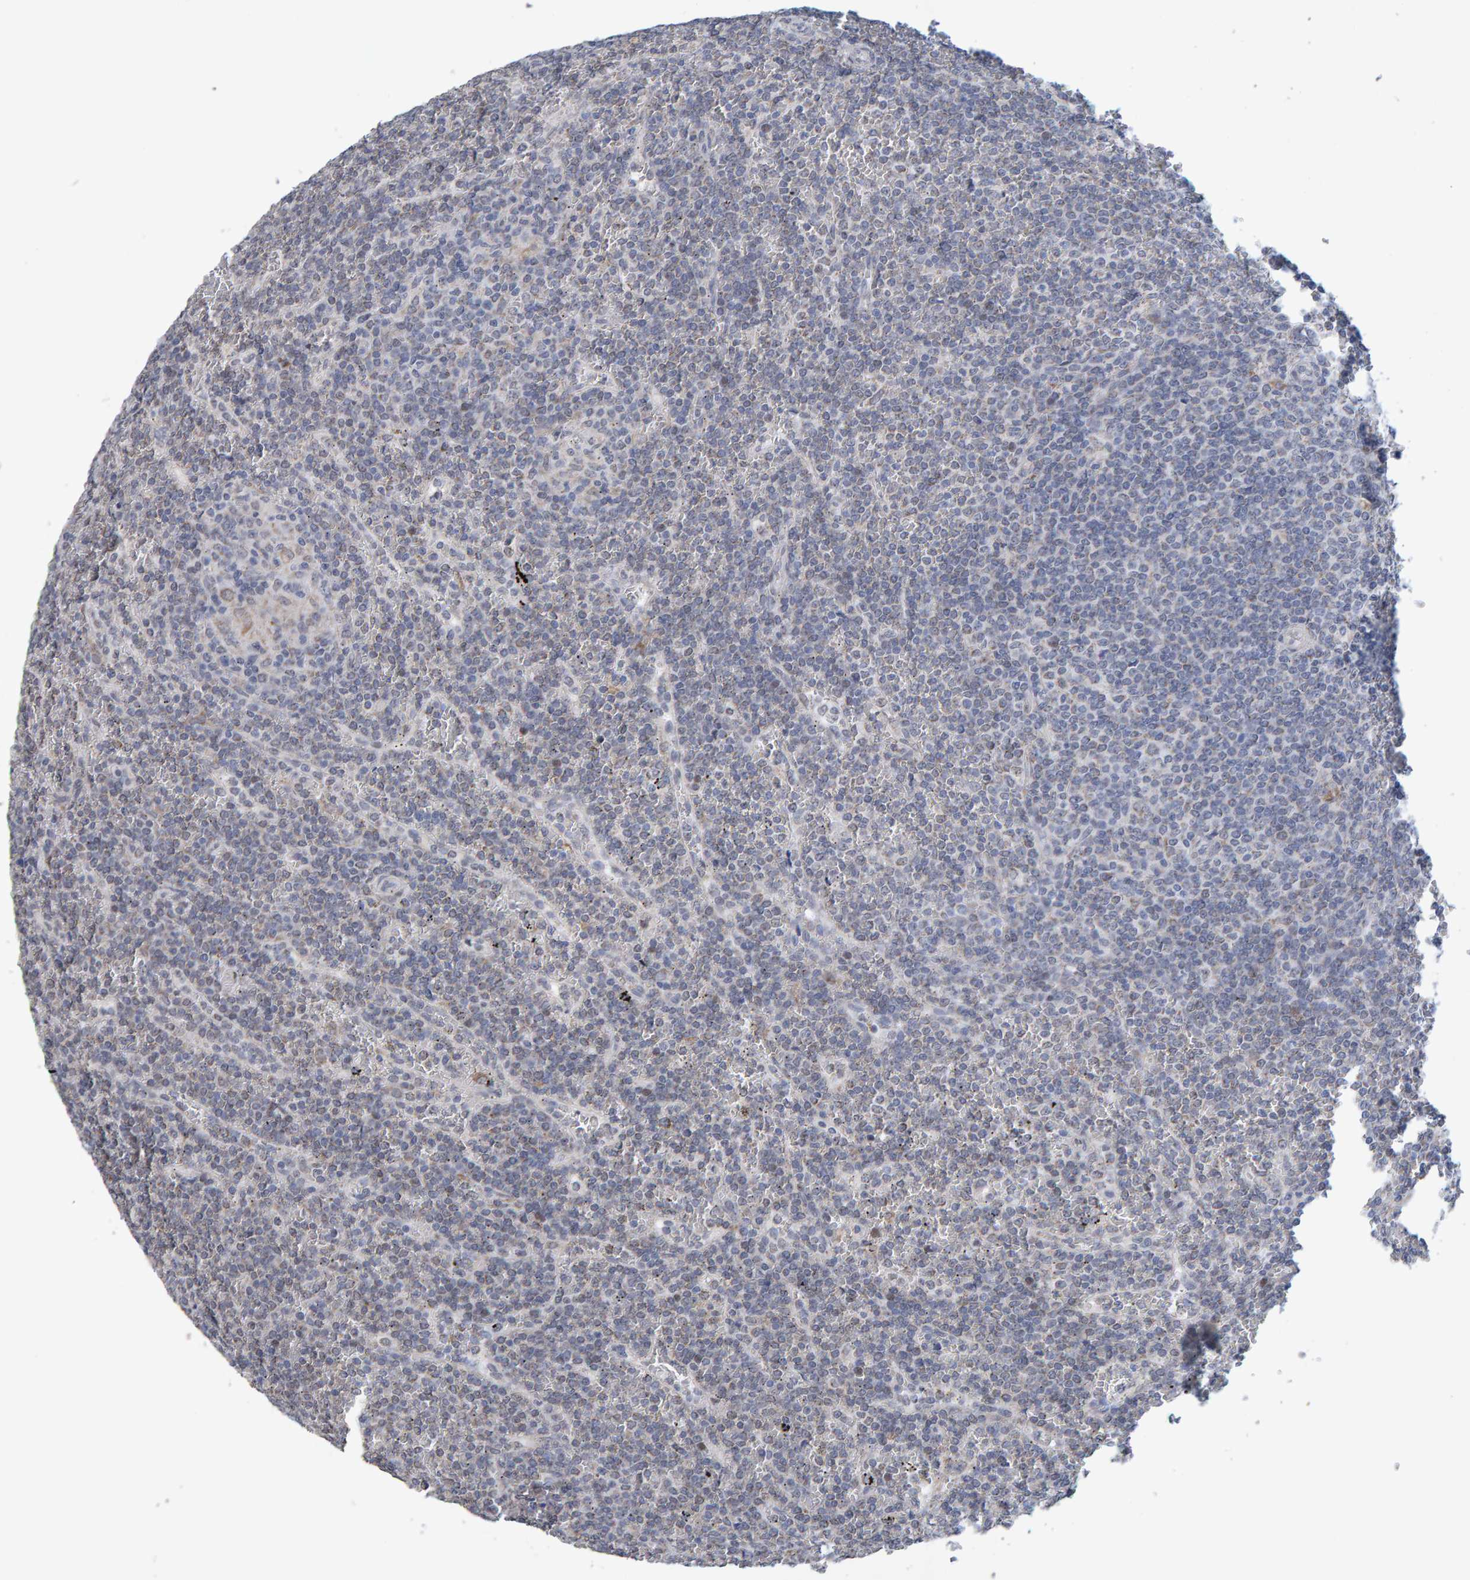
{"staining": {"intensity": "negative", "quantity": "none", "location": "none"}, "tissue": "lymphoma", "cell_type": "Tumor cells", "image_type": "cancer", "snomed": [{"axis": "morphology", "description": "Malignant lymphoma, non-Hodgkin's type, Low grade"}, {"axis": "topography", "description": "Spleen"}], "caption": "Immunohistochemistry of lymphoma shows no positivity in tumor cells.", "gene": "USP43", "patient": {"sex": "female", "age": 19}}